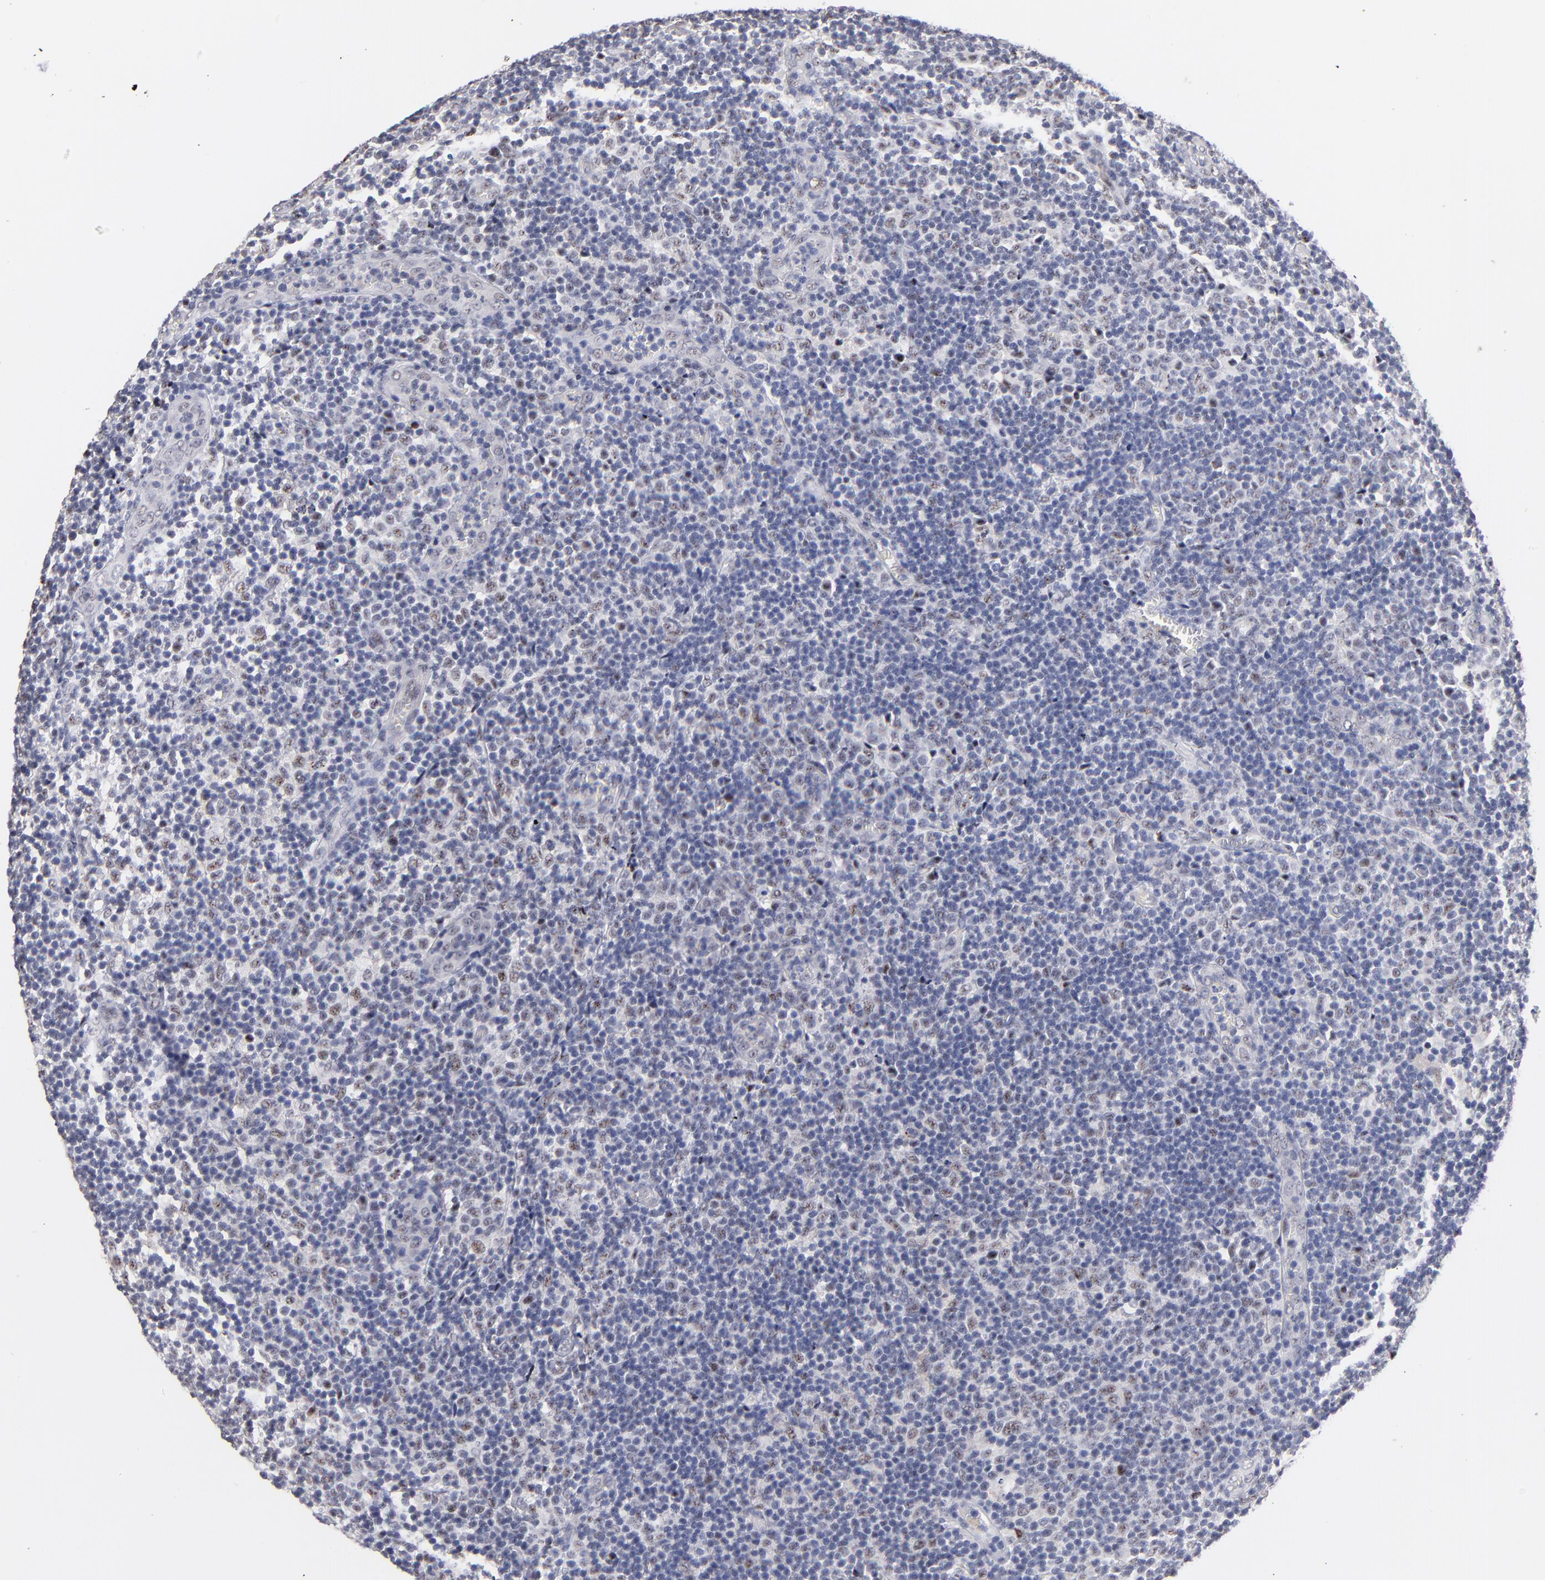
{"staining": {"intensity": "weak", "quantity": "<25%", "location": "nuclear"}, "tissue": "lymphoma", "cell_type": "Tumor cells", "image_type": "cancer", "snomed": [{"axis": "morphology", "description": "Malignant lymphoma, non-Hodgkin's type, Low grade"}, {"axis": "topography", "description": "Lymph node"}], "caption": "Histopathology image shows no significant protein staining in tumor cells of malignant lymphoma, non-Hodgkin's type (low-grade).", "gene": "RAF1", "patient": {"sex": "male", "age": 74}}